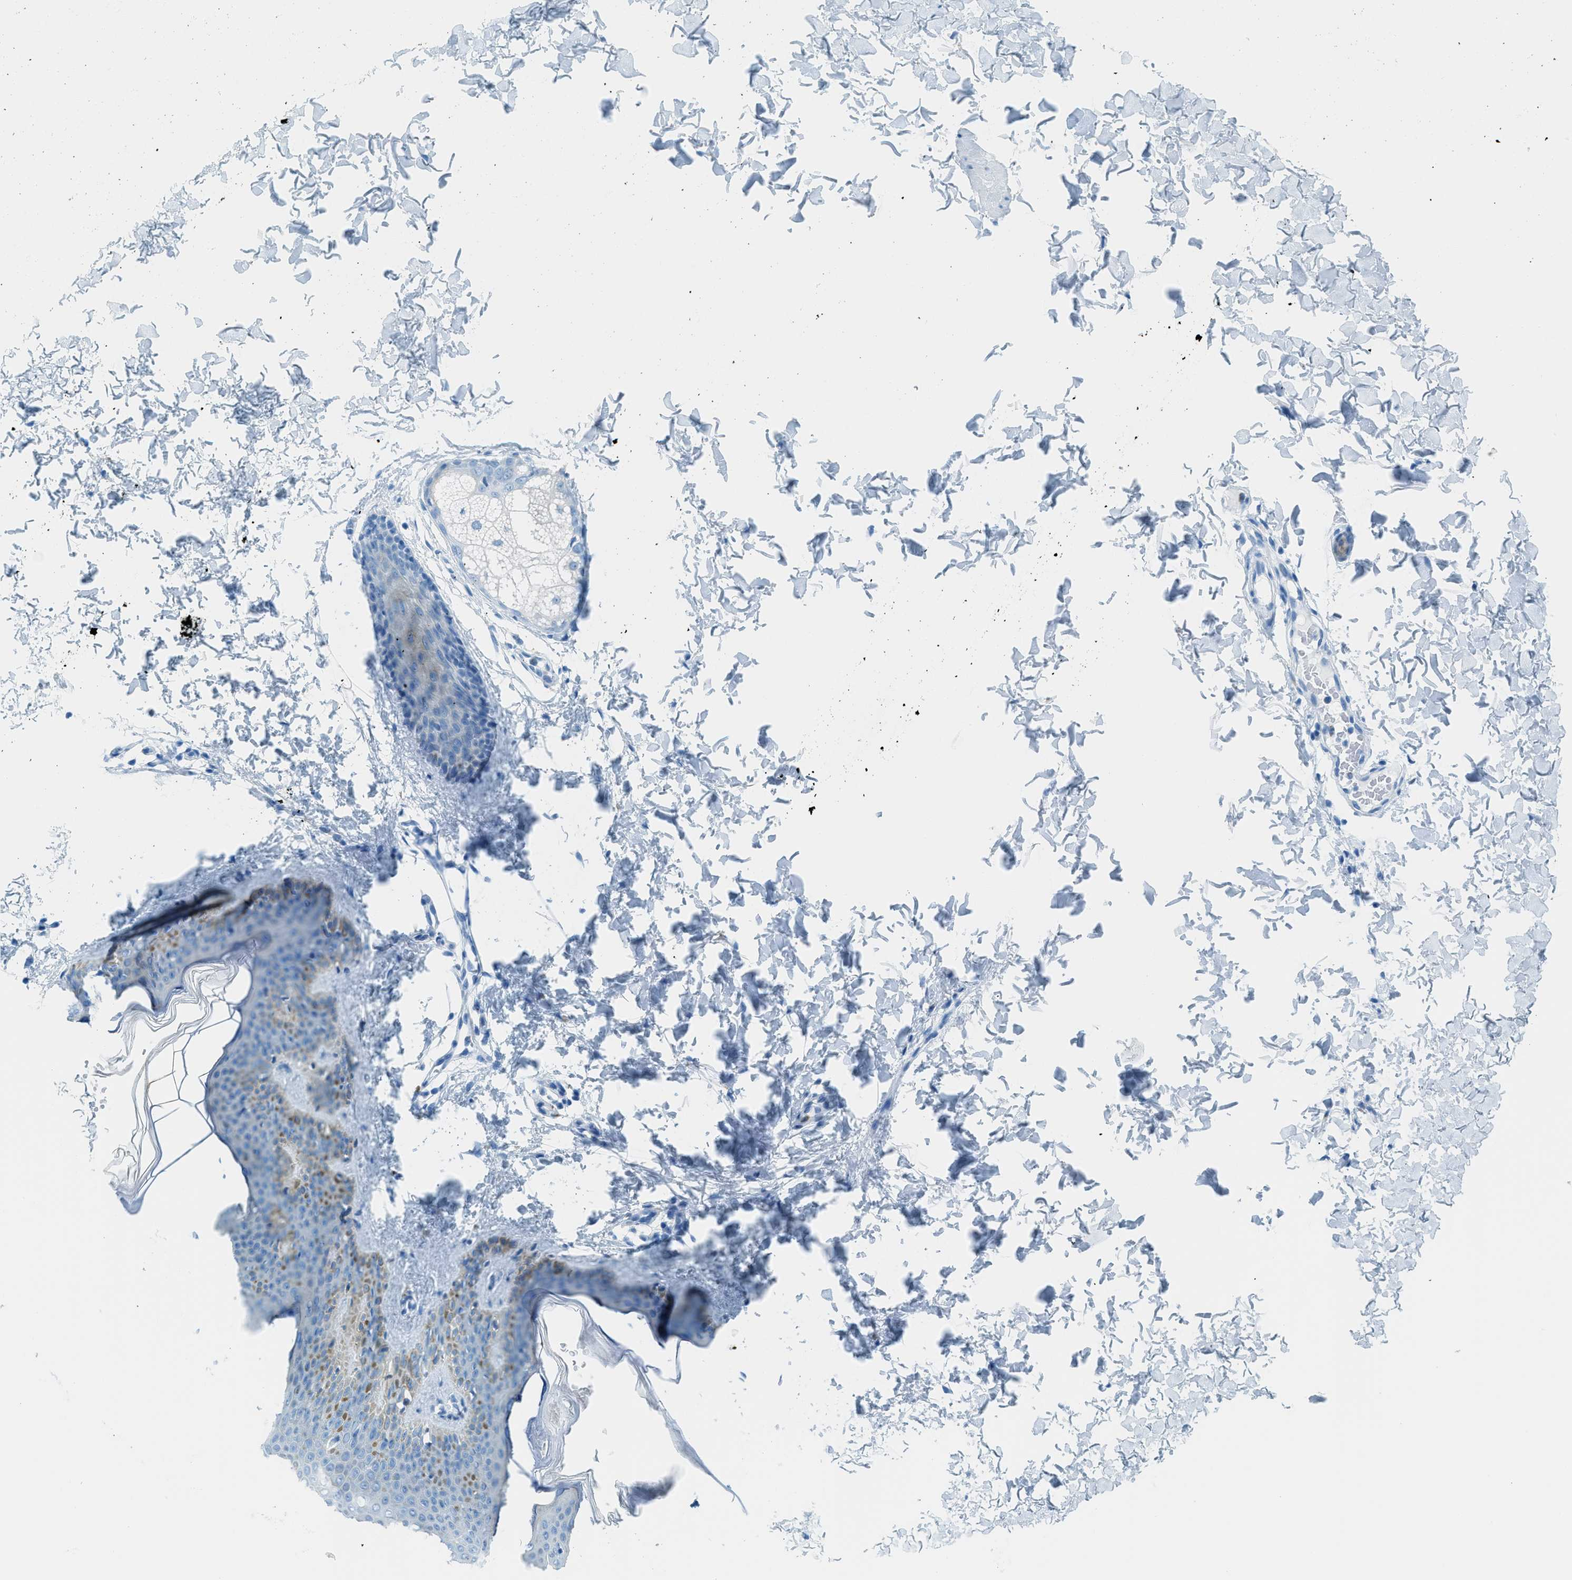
{"staining": {"intensity": "negative", "quantity": "none", "location": "none"}, "tissue": "skin", "cell_type": "Fibroblasts", "image_type": "normal", "snomed": [{"axis": "morphology", "description": "Normal tissue, NOS"}, {"axis": "topography", "description": "Skin"}], "caption": "Photomicrograph shows no protein positivity in fibroblasts of benign skin.", "gene": "C21orf62", "patient": {"sex": "female", "age": 41}}